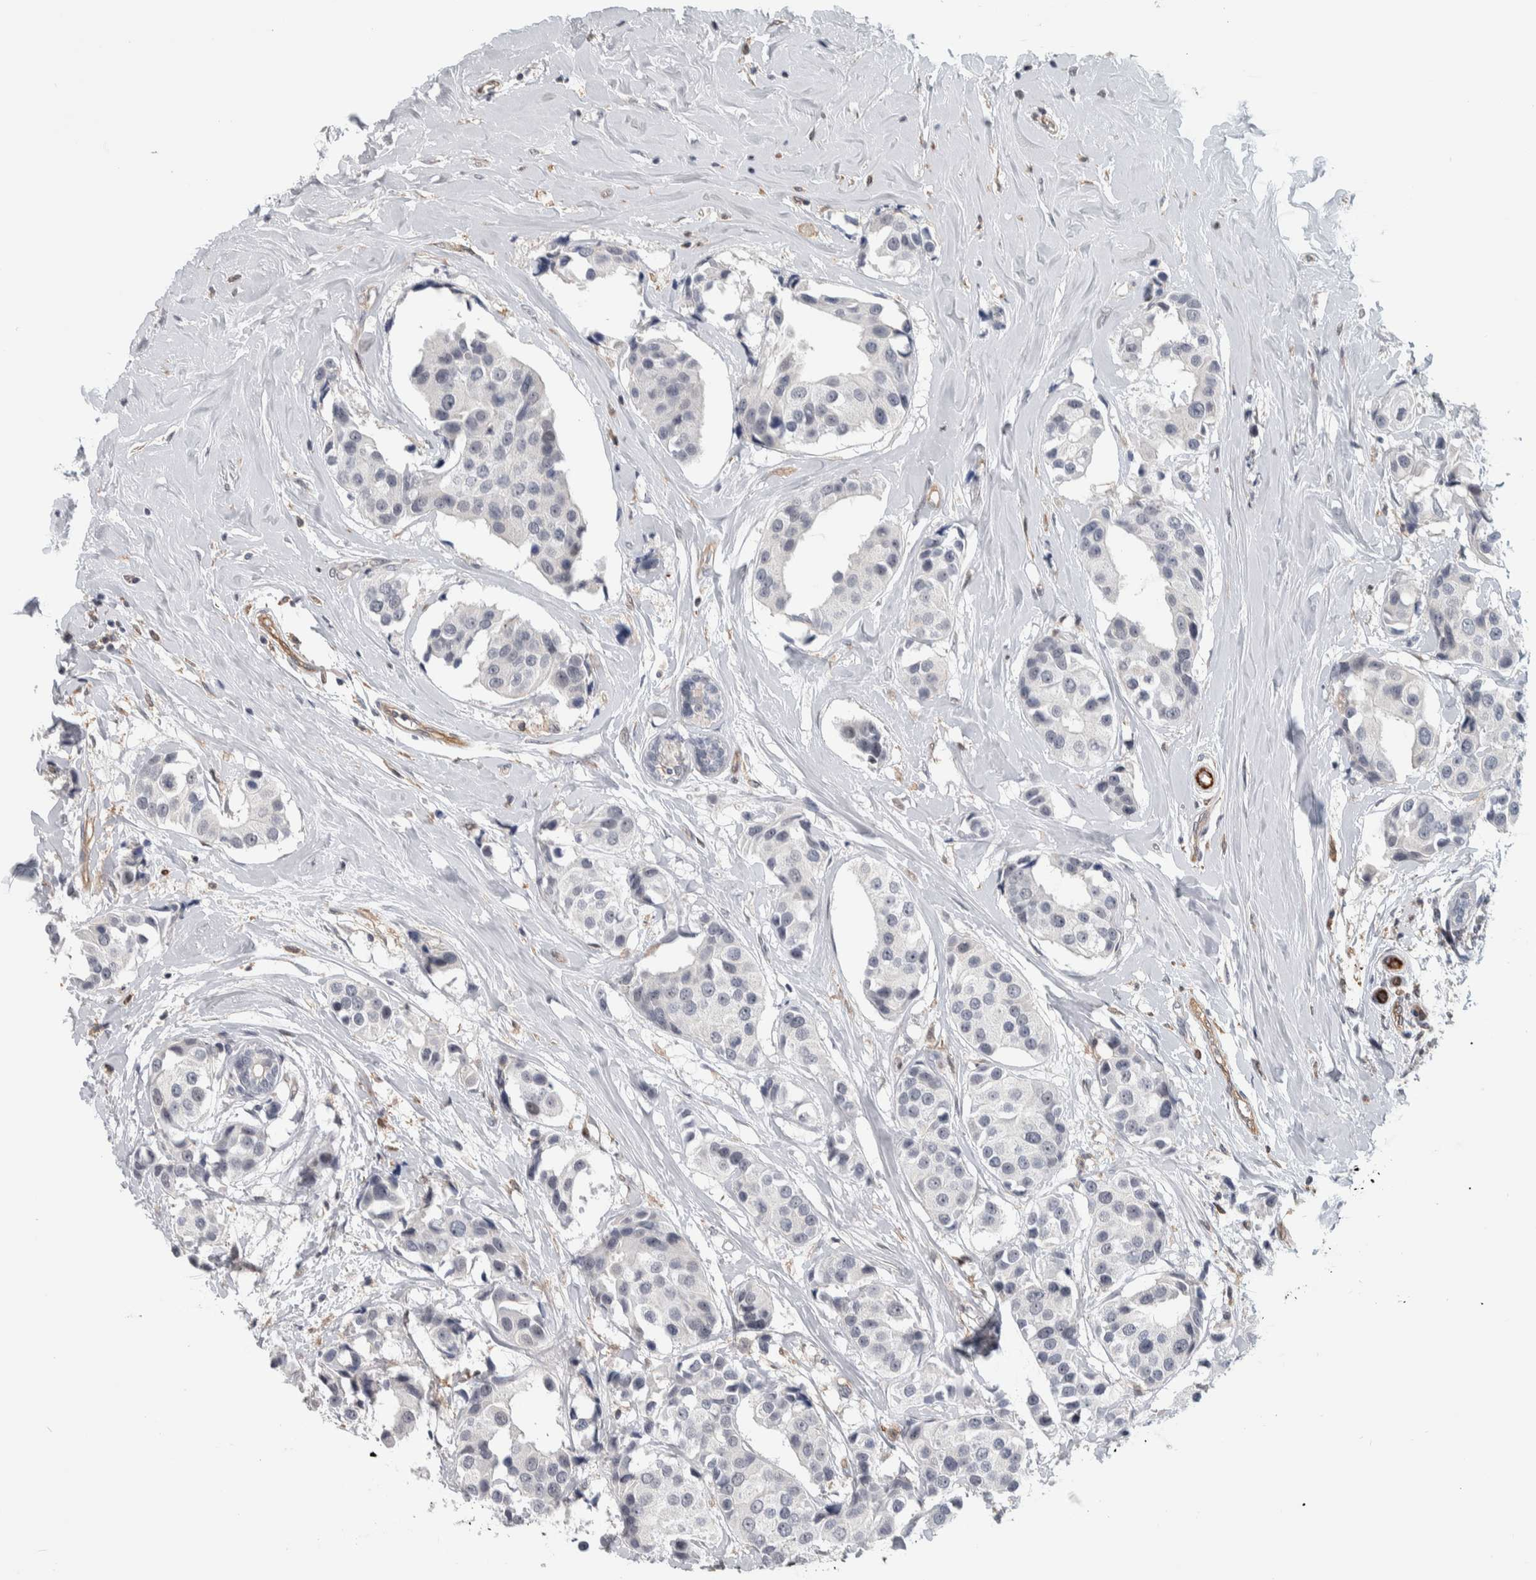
{"staining": {"intensity": "negative", "quantity": "none", "location": "none"}, "tissue": "breast cancer", "cell_type": "Tumor cells", "image_type": "cancer", "snomed": [{"axis": "morphology", "description": "Normal tissue, NOS"}, {"axis": "morphology", "description": "Duct carcinoma"}, {"axis": "topography", "description": "Breast"}], "caption": "Histopathology image shows no protein staining in tumor cells of breast cancer tissue.", "gene": "MSL1", "patient": {"sex": "female", "age": 39}}